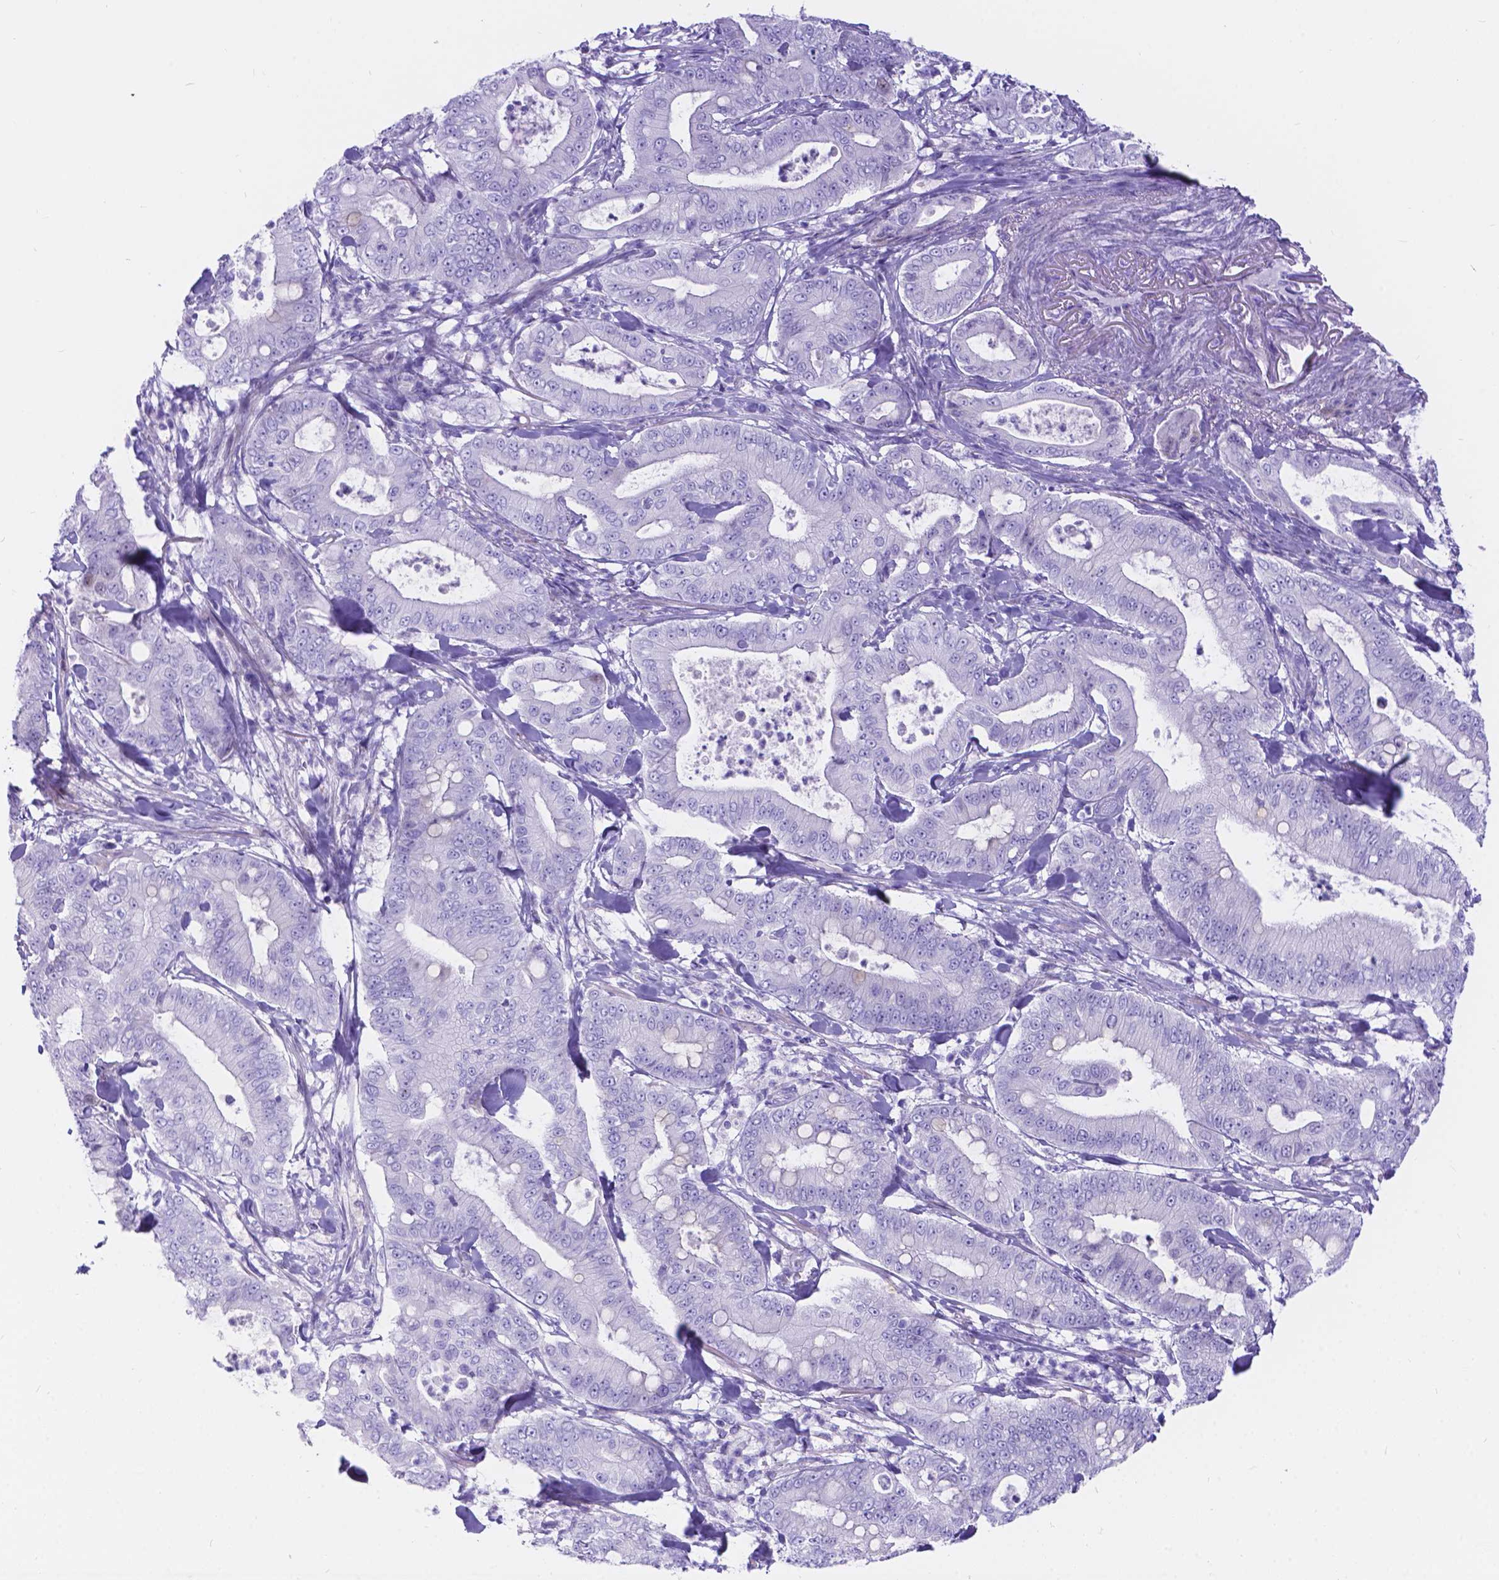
{"staining": {"intensity": "negative", "quantity": "none", "location": "none"}, "tissue": "pancreatic cancer", "cell_type": "Tumor cells", "image_type": "cancer", "snomed": [{"axis": "morphology", "description": "Adenocarcinoma, NOS"}, {"axis": "topography", "description": "Pancreas"}], "caption": "Tumor cells are negative for protein expression in human pancreatic adenocarcinoma. Brightfield microscopy of immunohistochemistry (IHC) stained with DAB (3,3'-diaminobenzidine) (brown) and hematoxylin (blue), captured at high magnification.", "gene": "KLHL10", "patient": {"sex": "male", "age": 71}}